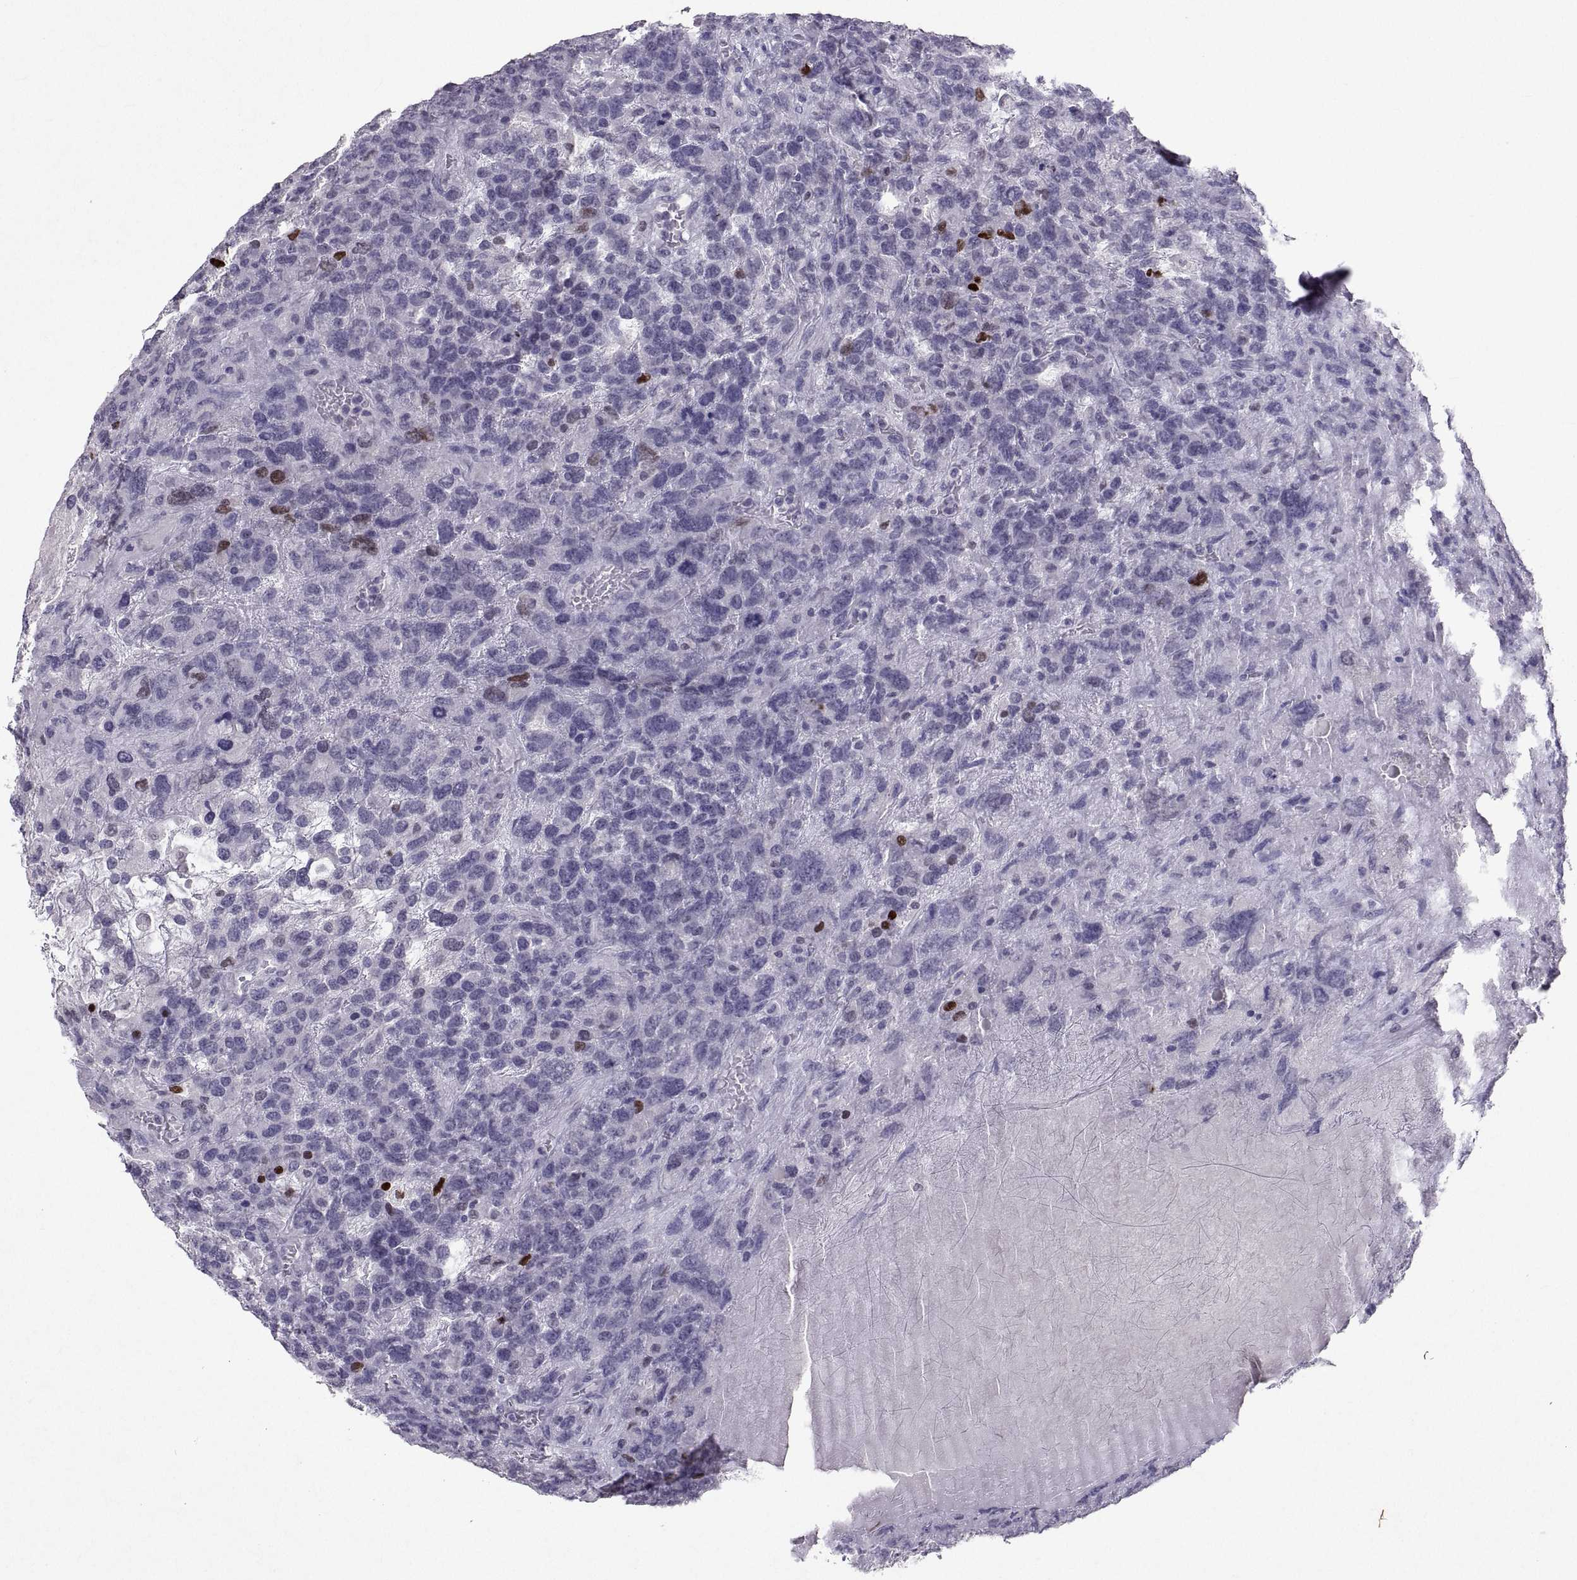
{"staining": {"intensity": "moderate", "quantity": "<25%", "location": "nuclear"}, "tissue": "testis cancer", "cell_type": "Tumor cells", "image_type": "cancer", "snomed": [{"axis": "morphology", "description": "Seminoma, NOS"}, {"axis": "topography", "description": "Testis"}], "caption": "Immunohistochemistry staining of seminoma (testis), which displays low levels of moderate nuclear staining in about <25% of tumor cells indicating moderate nuclear protein positivity. The staining was performed using DAB (brown) for protein detection and nuclei were counterstained in hematoxylin (blue).", "gene": "SOX21", "patient": {"sex": "male", "age": 52}}